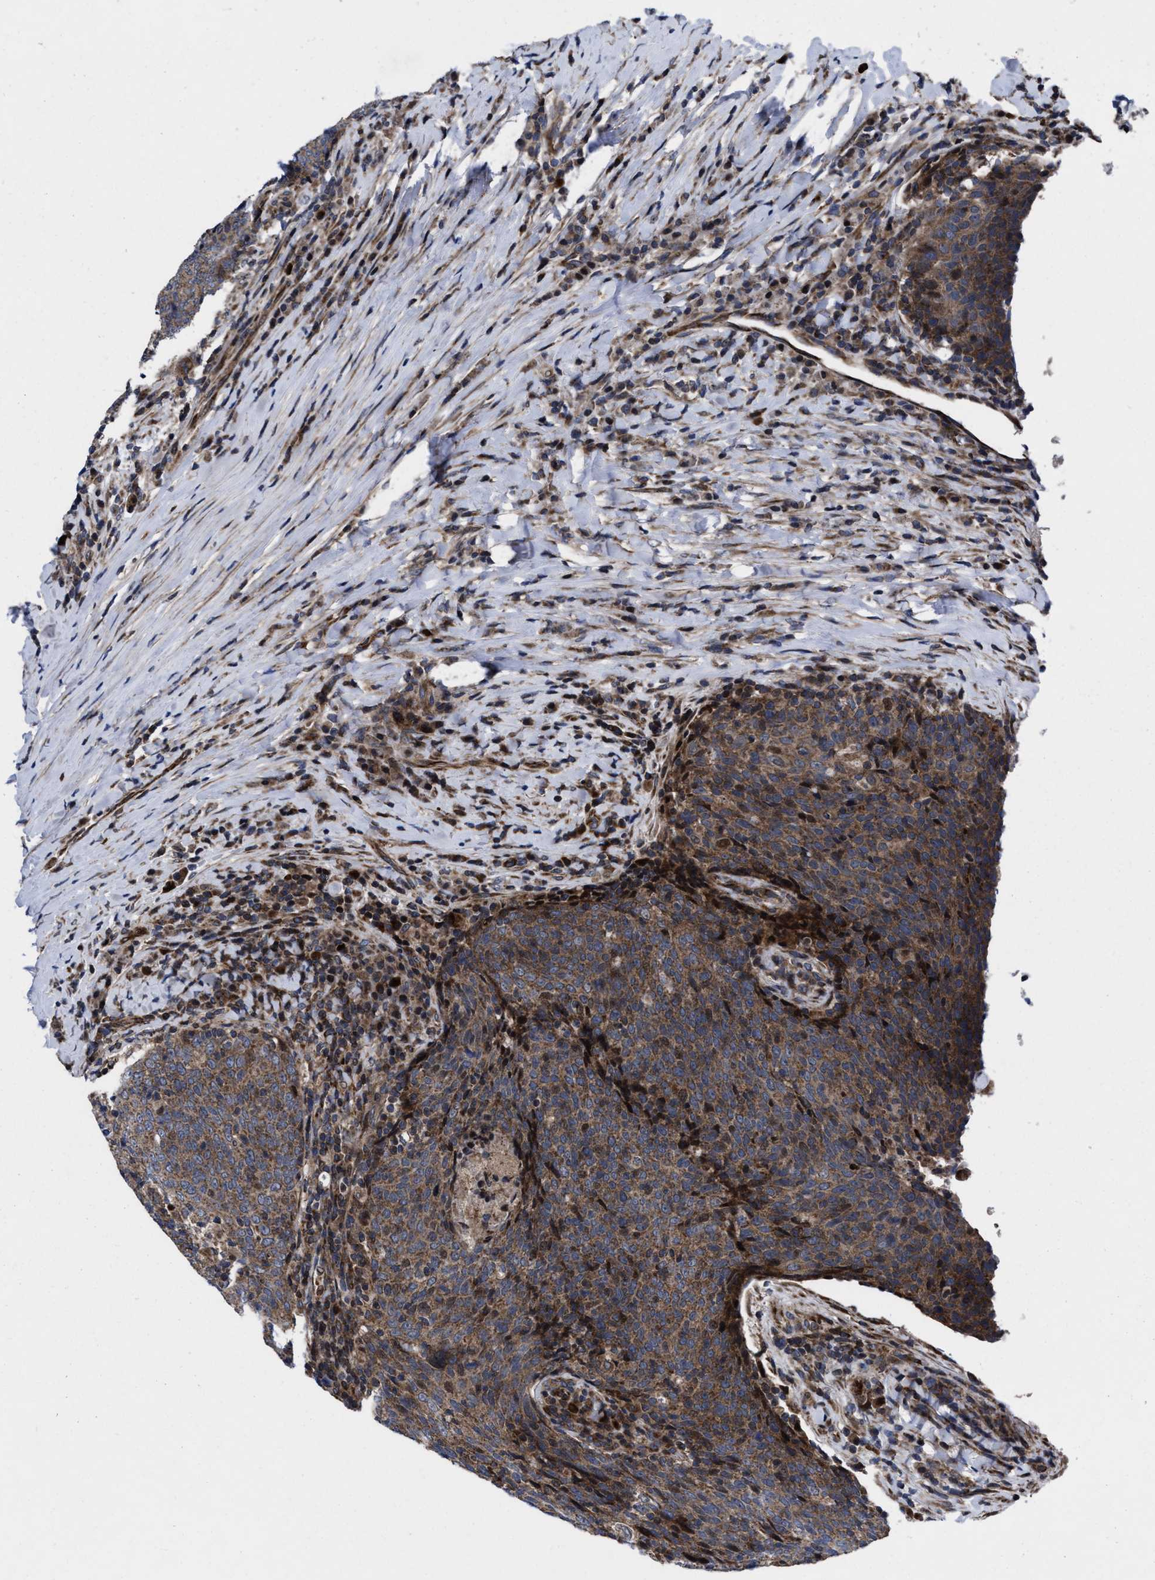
{"staining": {"intensity": "moderate", "quantity": ">75%", "location": "cytoplasmic/membranous"}, "tissue": "head and neck cancer", "cell_type": "Tumor cells", "image_type": "cancer", "snomed": [{"axis": "morphology", "description": "Squamous cell carcinoma, NOS"}, {"axis": "morphology", "description": "Squamous cell carcinoma, metastatic, NOS"}, {"axis": "topography", "description": "Lymph node"}, {"axis": "topography", "description": "Head-Neck"}], "caption": "Immunohistochemical staining of head and neck cancer (metastatic squamous cell carcinoma) demonstrates medium levels of moderate cytoplasmic/membranous protein expression in approximately >75% of tumor cells. (Brightfield microscopy of DAB IHC at high magnification).", "gene": "MRPL50", "patient": {"sex": "male", "age": 62}}